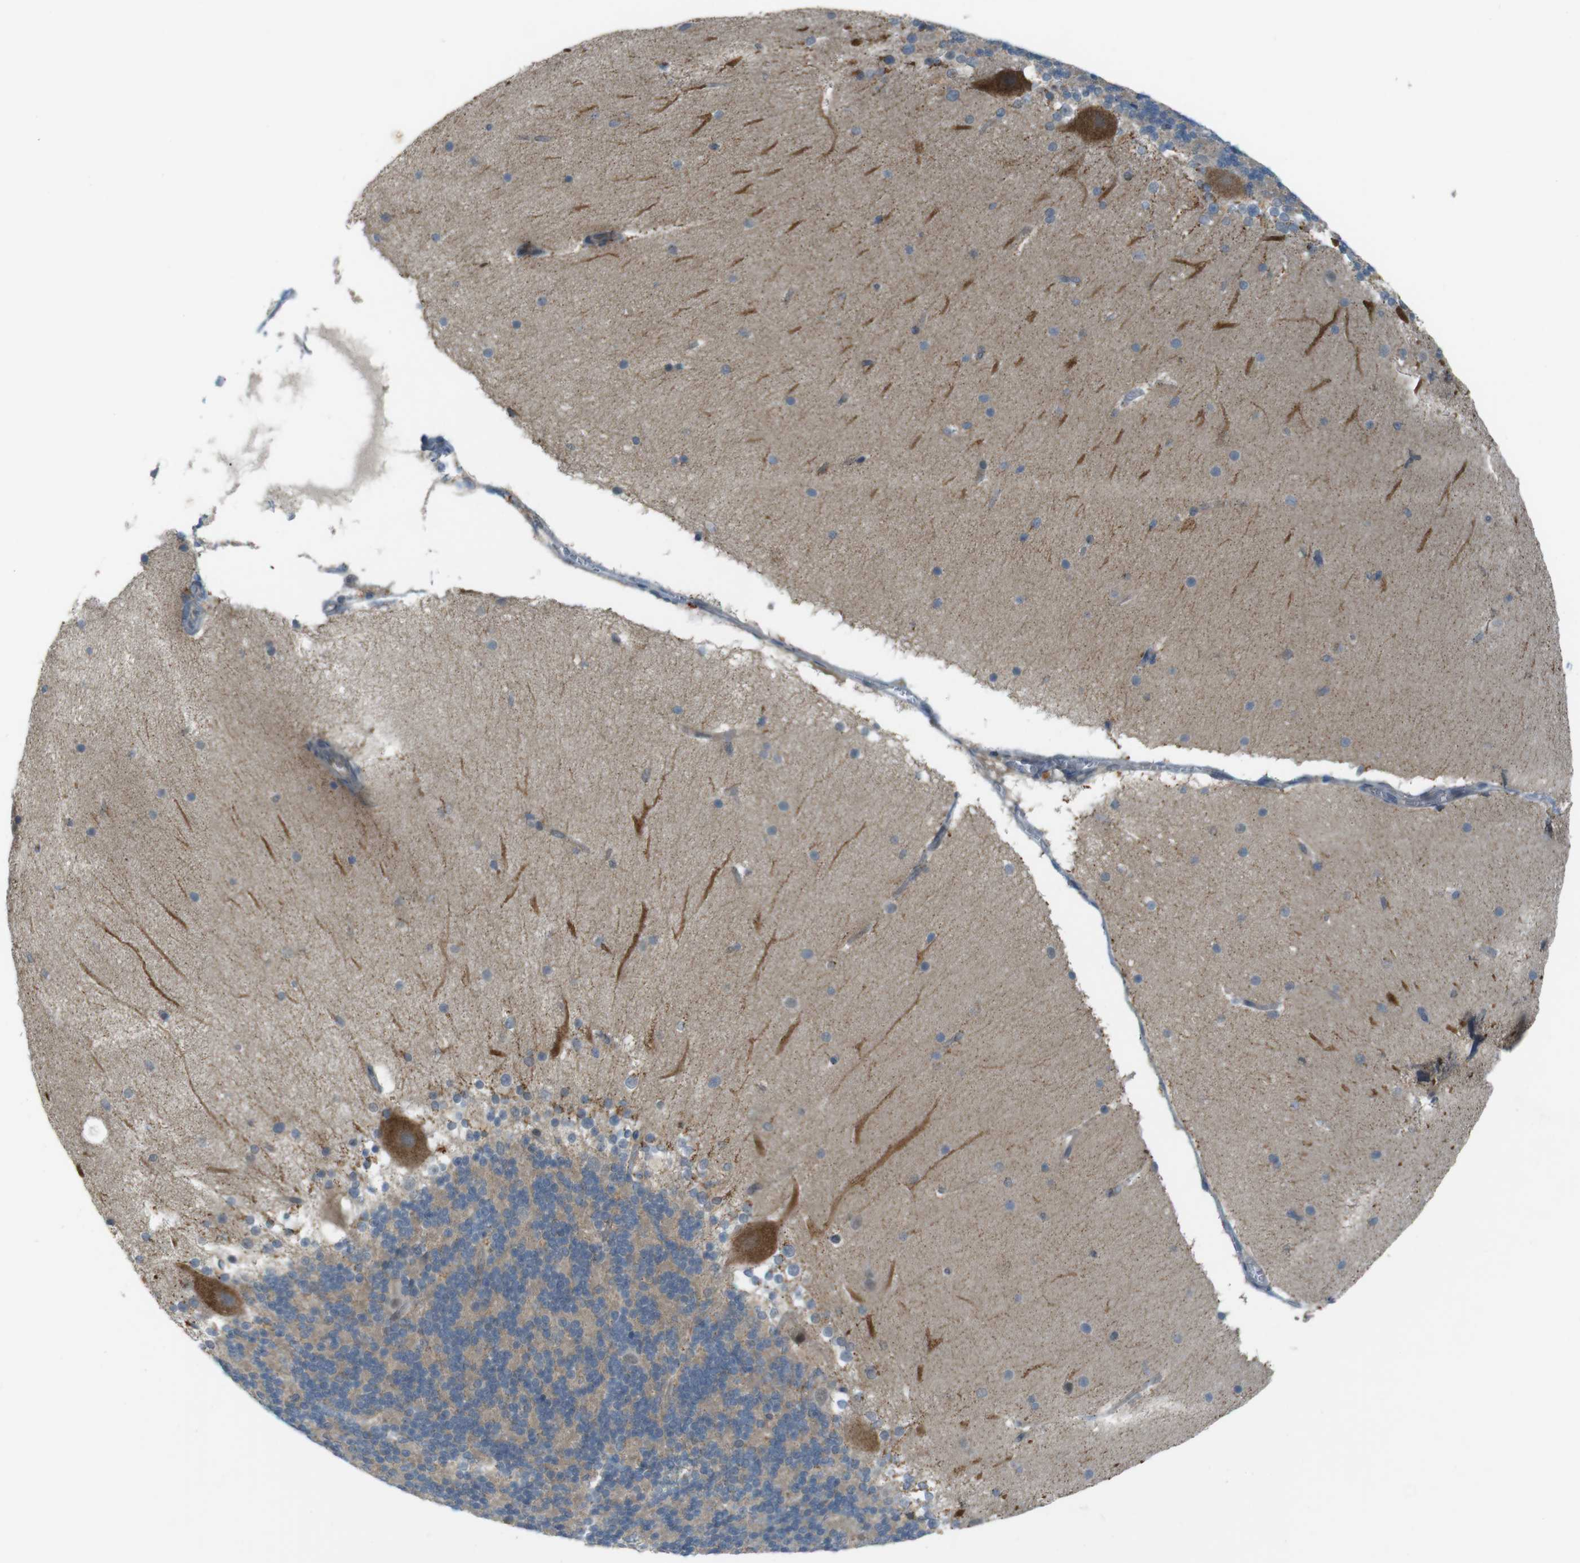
{"staining": {"intensity": "weak", "quantity": "25%-75%", "location": "cytoplasmic/membranous"}, "tissue": "cerebellum", "cell_type": "Cells in granular layer", "image_type": "normal", "snomed": [{"axis": "morphology", "description": "Normal tissue, NOS"}, {"axis": "topography", "description": "Cerebellum"}], "caption": "Cerebellum stained for a protein (brown) shows weak cytoplasmic/membranous positive expression in about 25%-75% of cells in granular layer.", "gene": "ZDHHC20", "patient": {"sex": "female", "age": 19}}